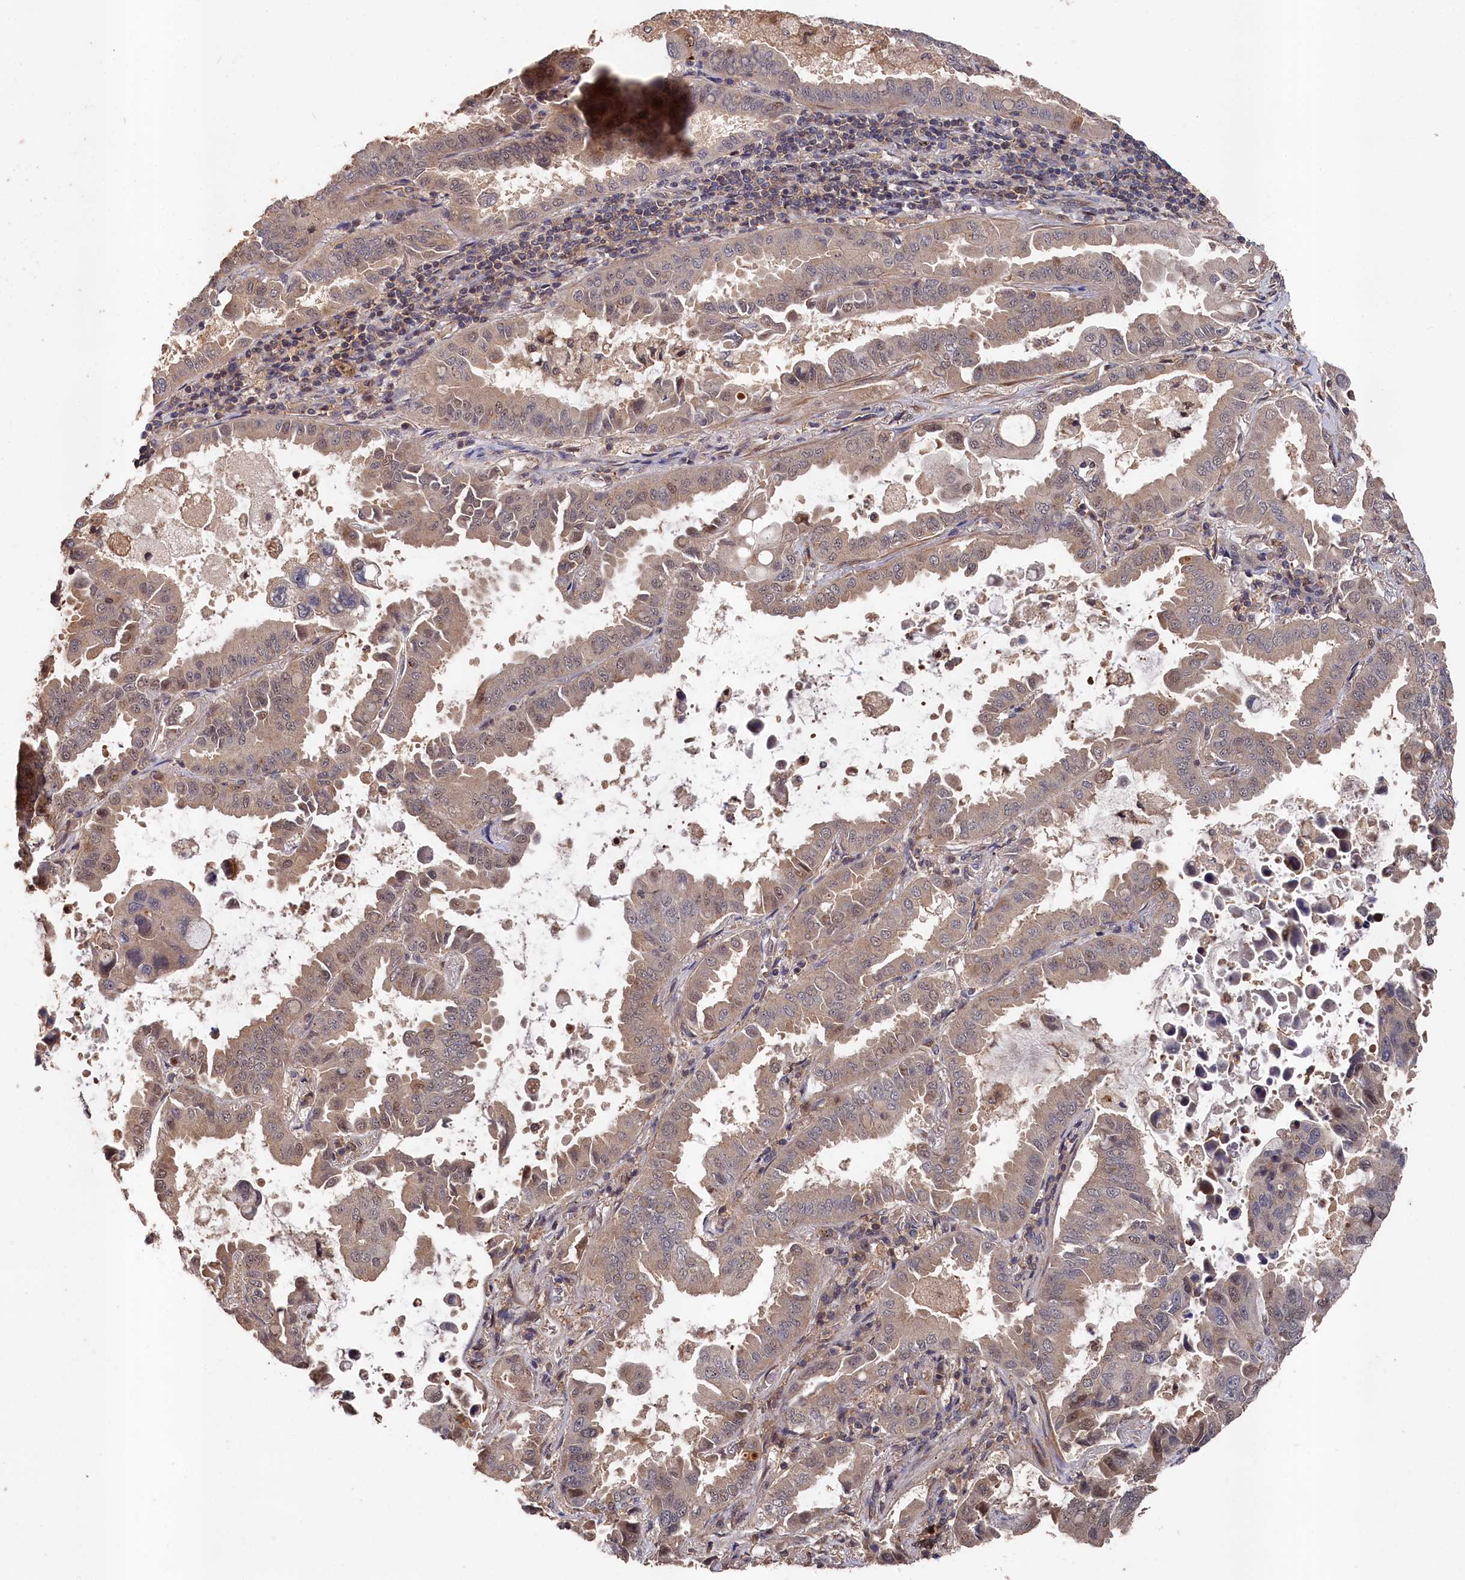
{"staining": {"intensity": "weak", "quantity": "25%-75%", "location": "cytoplasmic/membranous,nuclear"}, "tissue": "lung cancer", "cell_type": "Tumor cells", "image_type": "cancer", "snomed": [{"axis": "morphology", "description": "Adenocarcinoma, NOS"}, {"axis": "topography", "description": "Lung"}], "caption": "Immunohistochemical staining of lung cancer reveals weak cytoplasmic/membranous and nuclear protein positivity in approximately 25%-75% of tumor cells. The staining is performed using DAB (3,3'-diaminobenzidine) brown chromogen to label protein expression. The nuclei are counter-stained blue using hematoxylin.", "gene": "RMI2", "patient": {"sex": "male", "age": 64}}